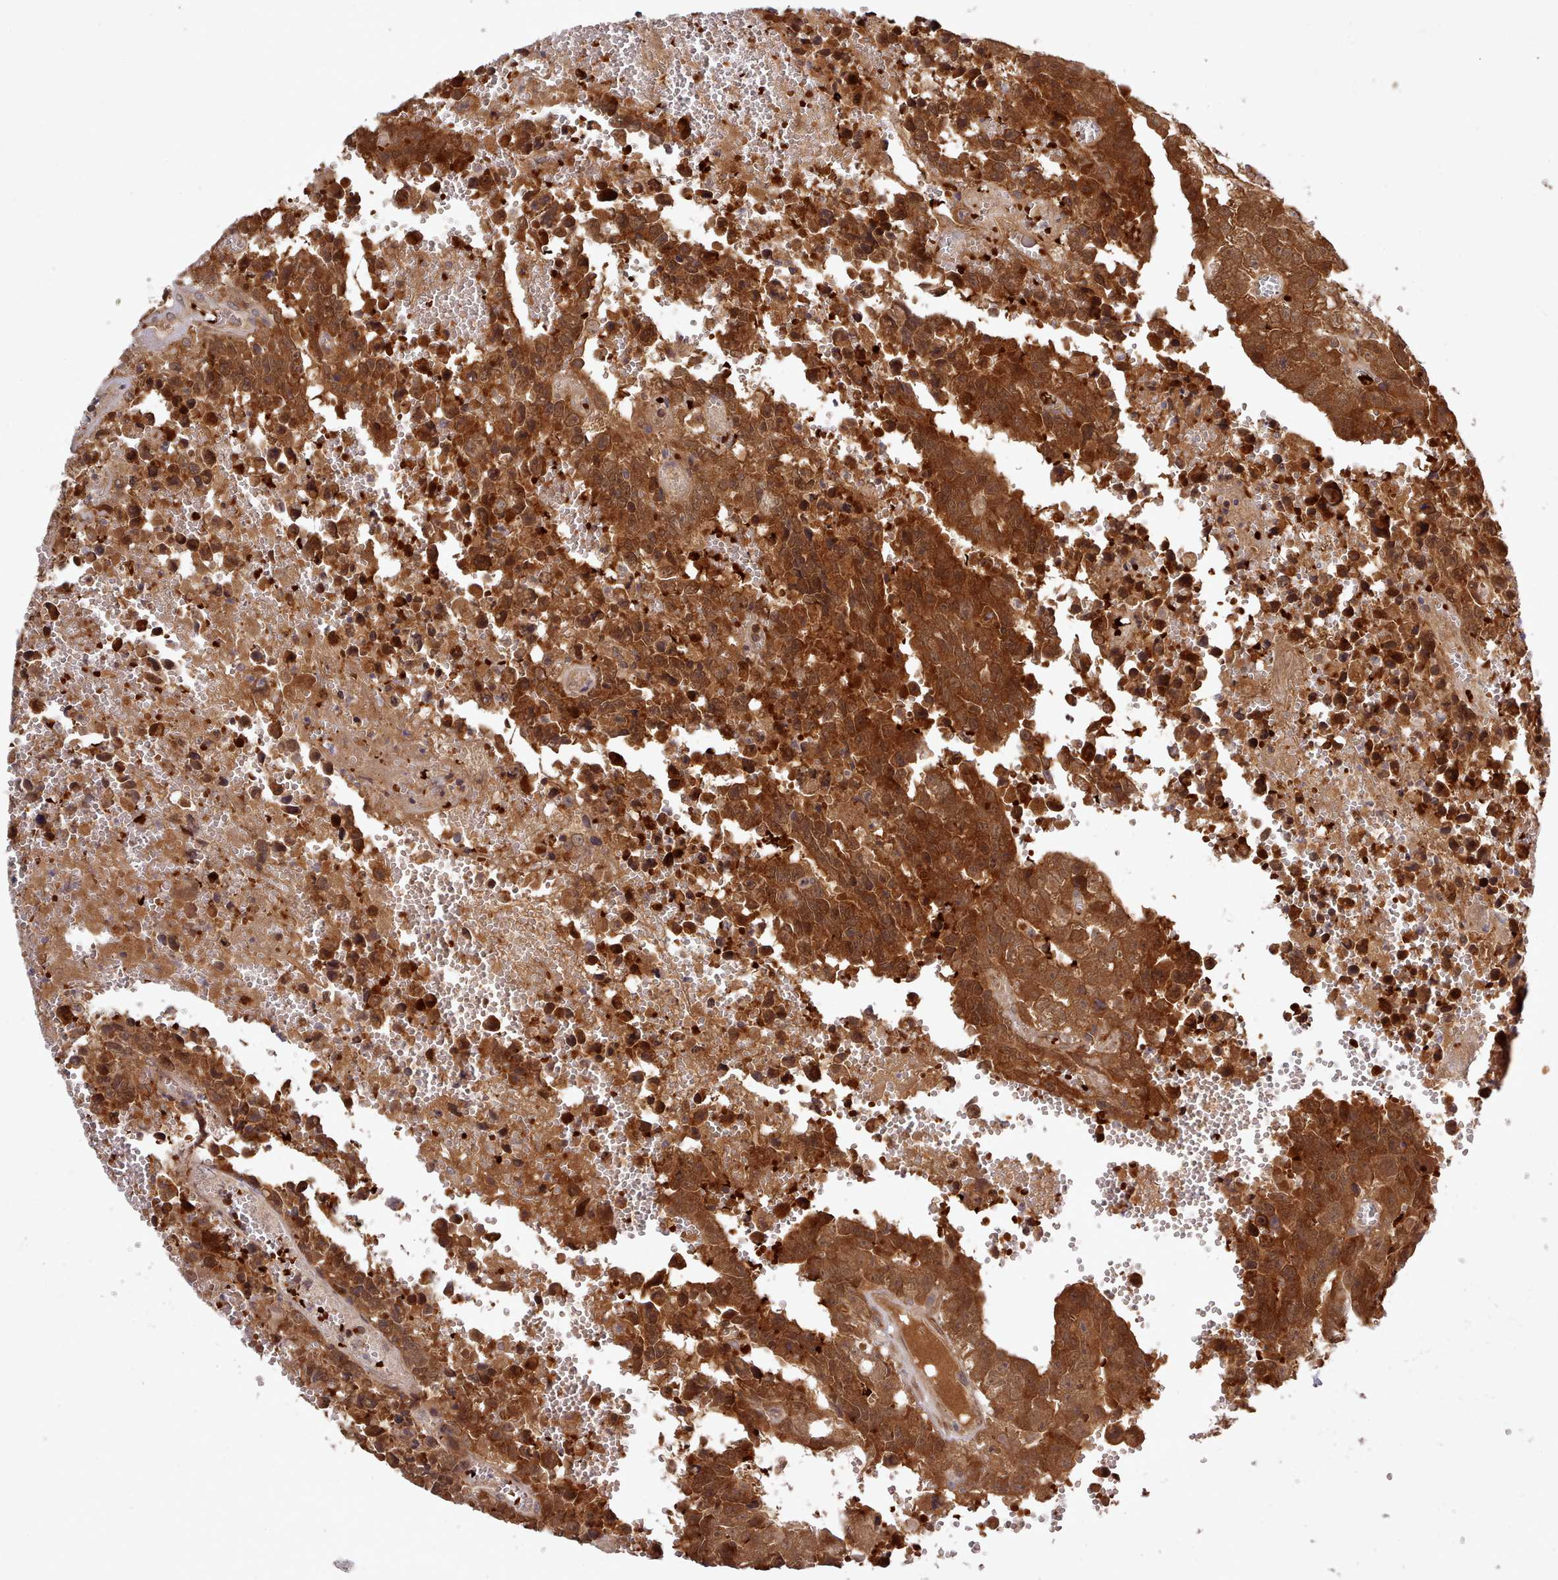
{"staining": {"intensity": "strong", "quantity": ">75%", "location": "cytoplasmic/membranous,nuclear"}, "tissue": "testis cancer", "cell_type": "Tumor cells", "image_type": "cancer", "snomed": [{"axis": "morphology", "description": "Carcinoma, Embryonal, NOS"}, {"axis": "topography", "description": "Testis"}], "caption": "Immunohistochemical staining of human testis cancer shows strong cytoplasmic/membranous and nuclear protein staining in about >75% of tumor cells.", "gene": "UBE2G1", "patient": {"sex": "male", "age": 25}}